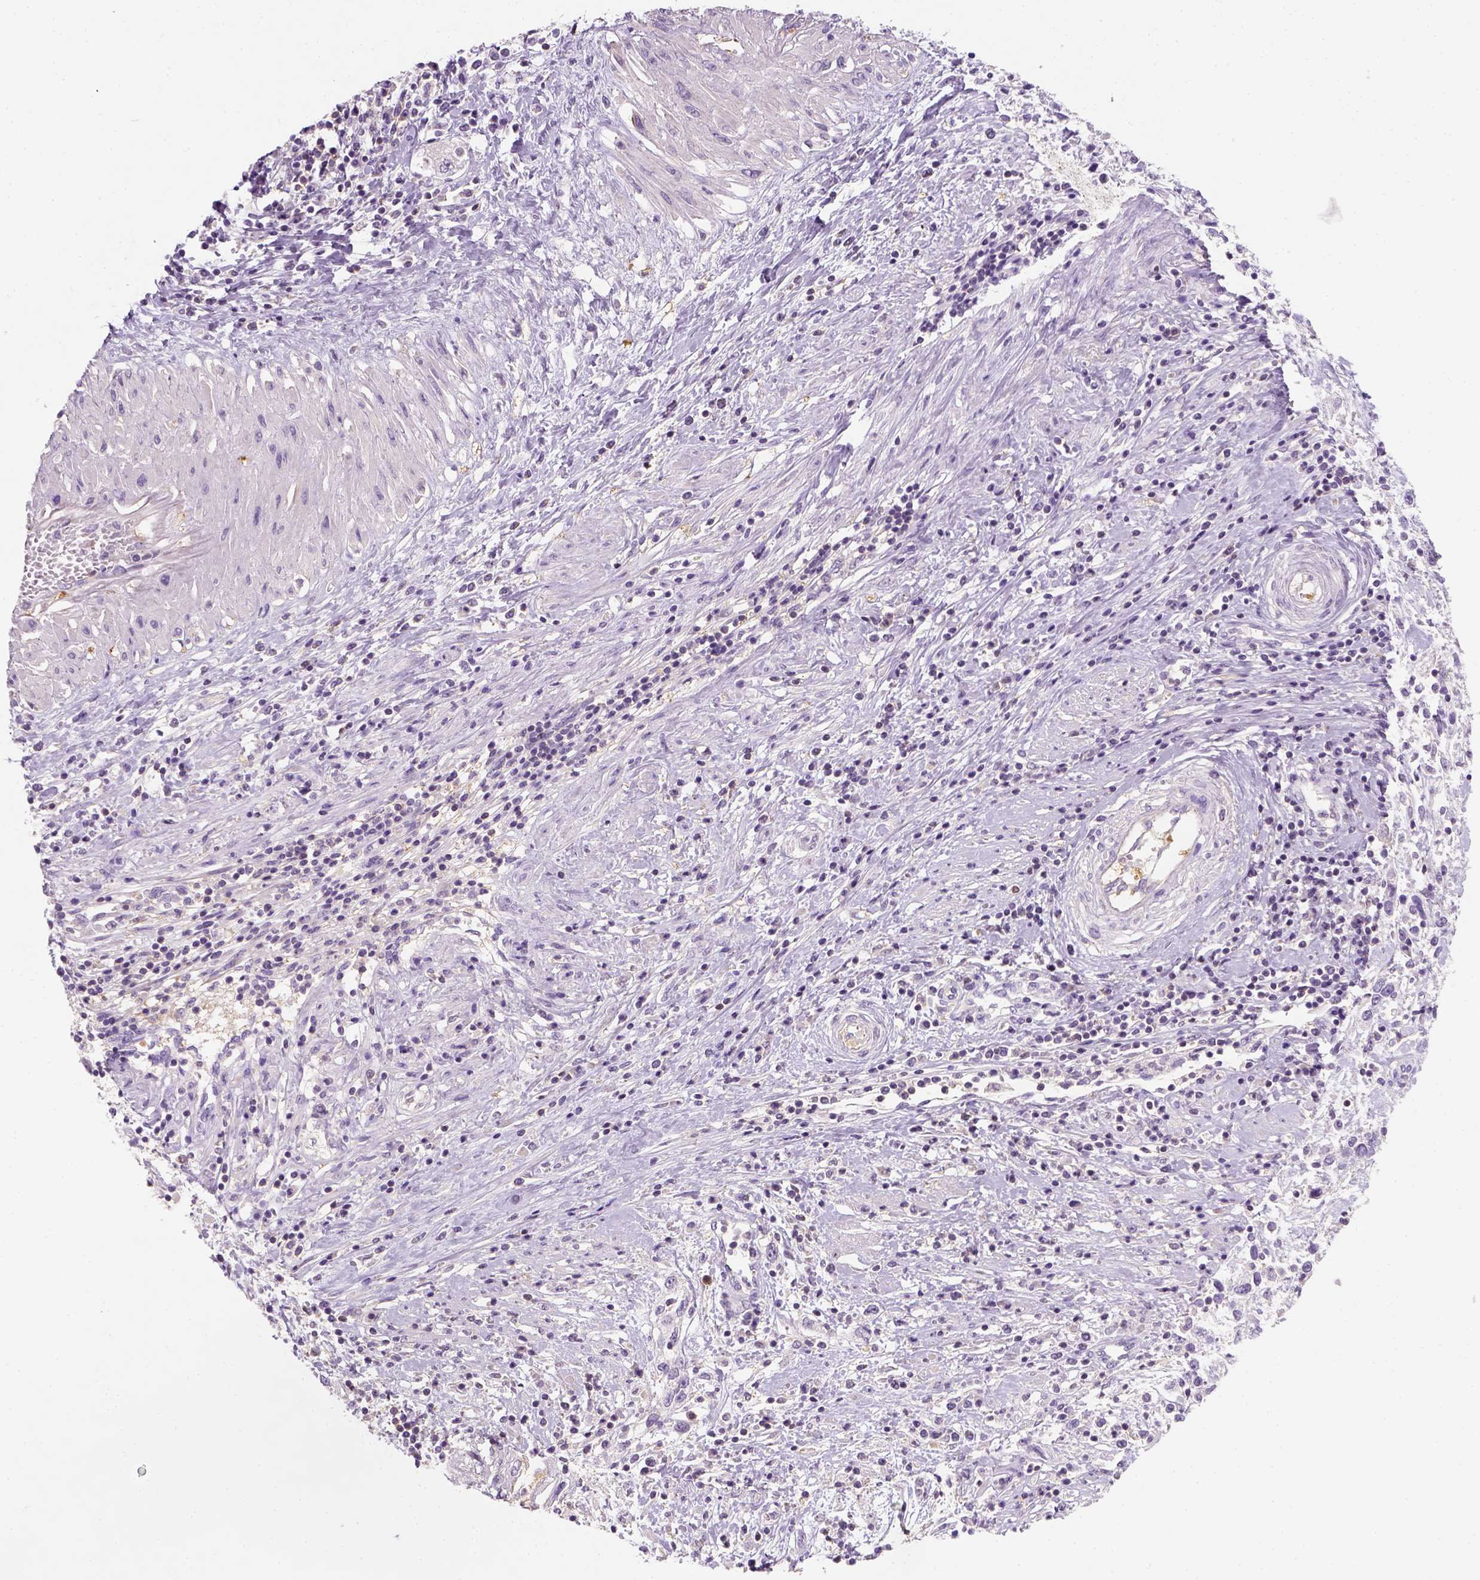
{"staining": {"intensity": "negative", "quantity": "none", "location": "none"}, "tissue": "cervical cancer", "cell_type": "Tumor cells", "image_type": "cancer", "snomed": [{"axis": "morphology", "description": "Adenocarcinoma, NOS"}, {"axis": "topography", "description": "Cervix"}], "caption": "Tumor cells are negative for protein expression in human cervical cancer (adenocarcinoma).", "gene": "EPHB1", "patient": {"sex": "female", "age": 40}}